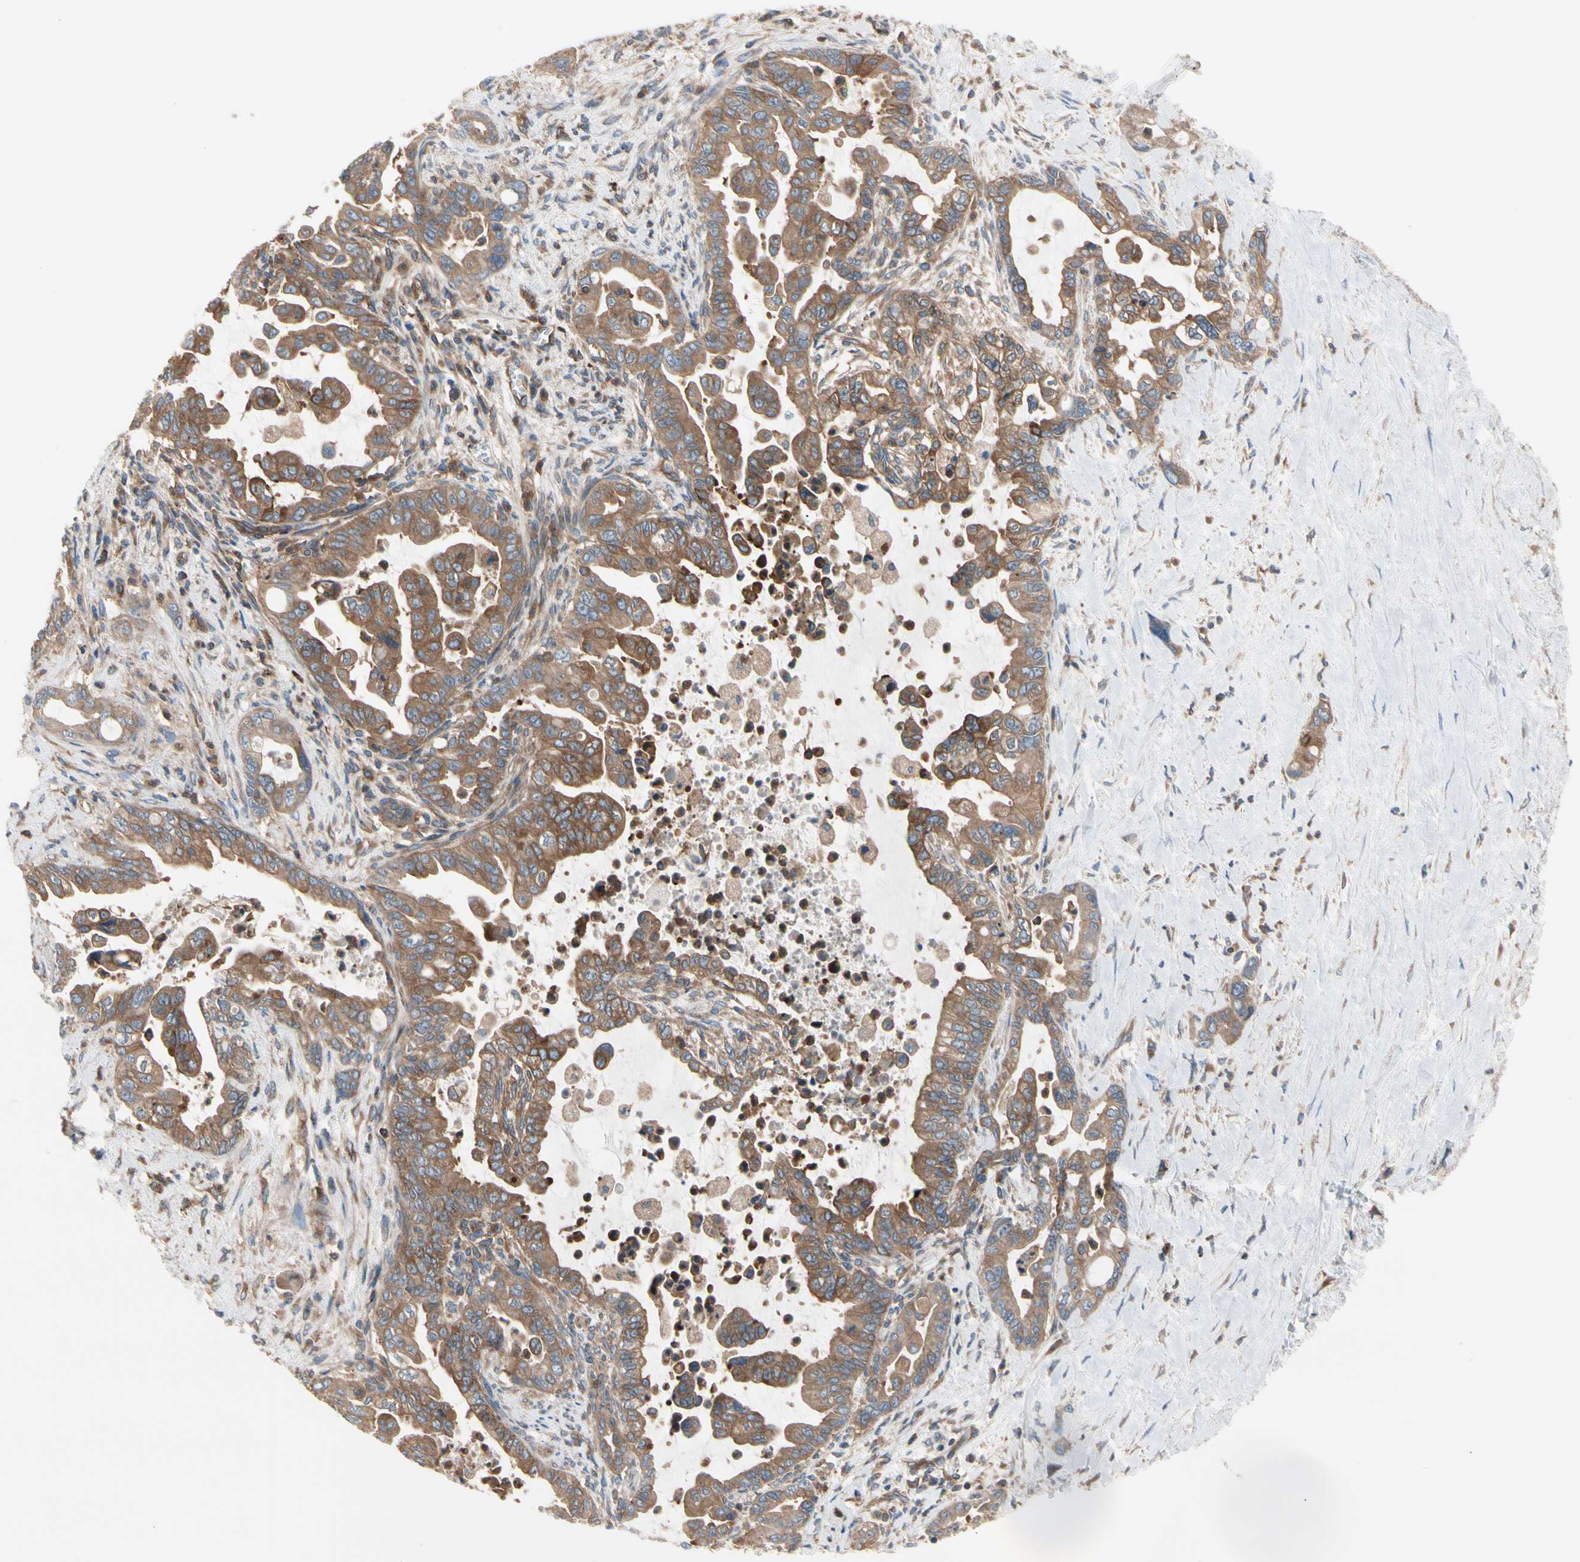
{"staining": {"intensity": "moderate", "quantity": ">75%", "location": "cytoplasmic/membranous"}, "tissue": "pancreatic cancer", "cell_type": "Tumor cells", "image_type": "cancer", "snomed": [{"axis": "morphology", "description": "Adenocarcinoma, NOS"}, {"axis": "topography", "description": "Pancreas"}], "caption": "A medium amount of moderate cytoplasmic/membranous expression is seen in approximately >75% of tumor cells in pancreatic cancer tissue.", "gene": "ROCK1", "patient": {"sex": "male", "age": 70}}